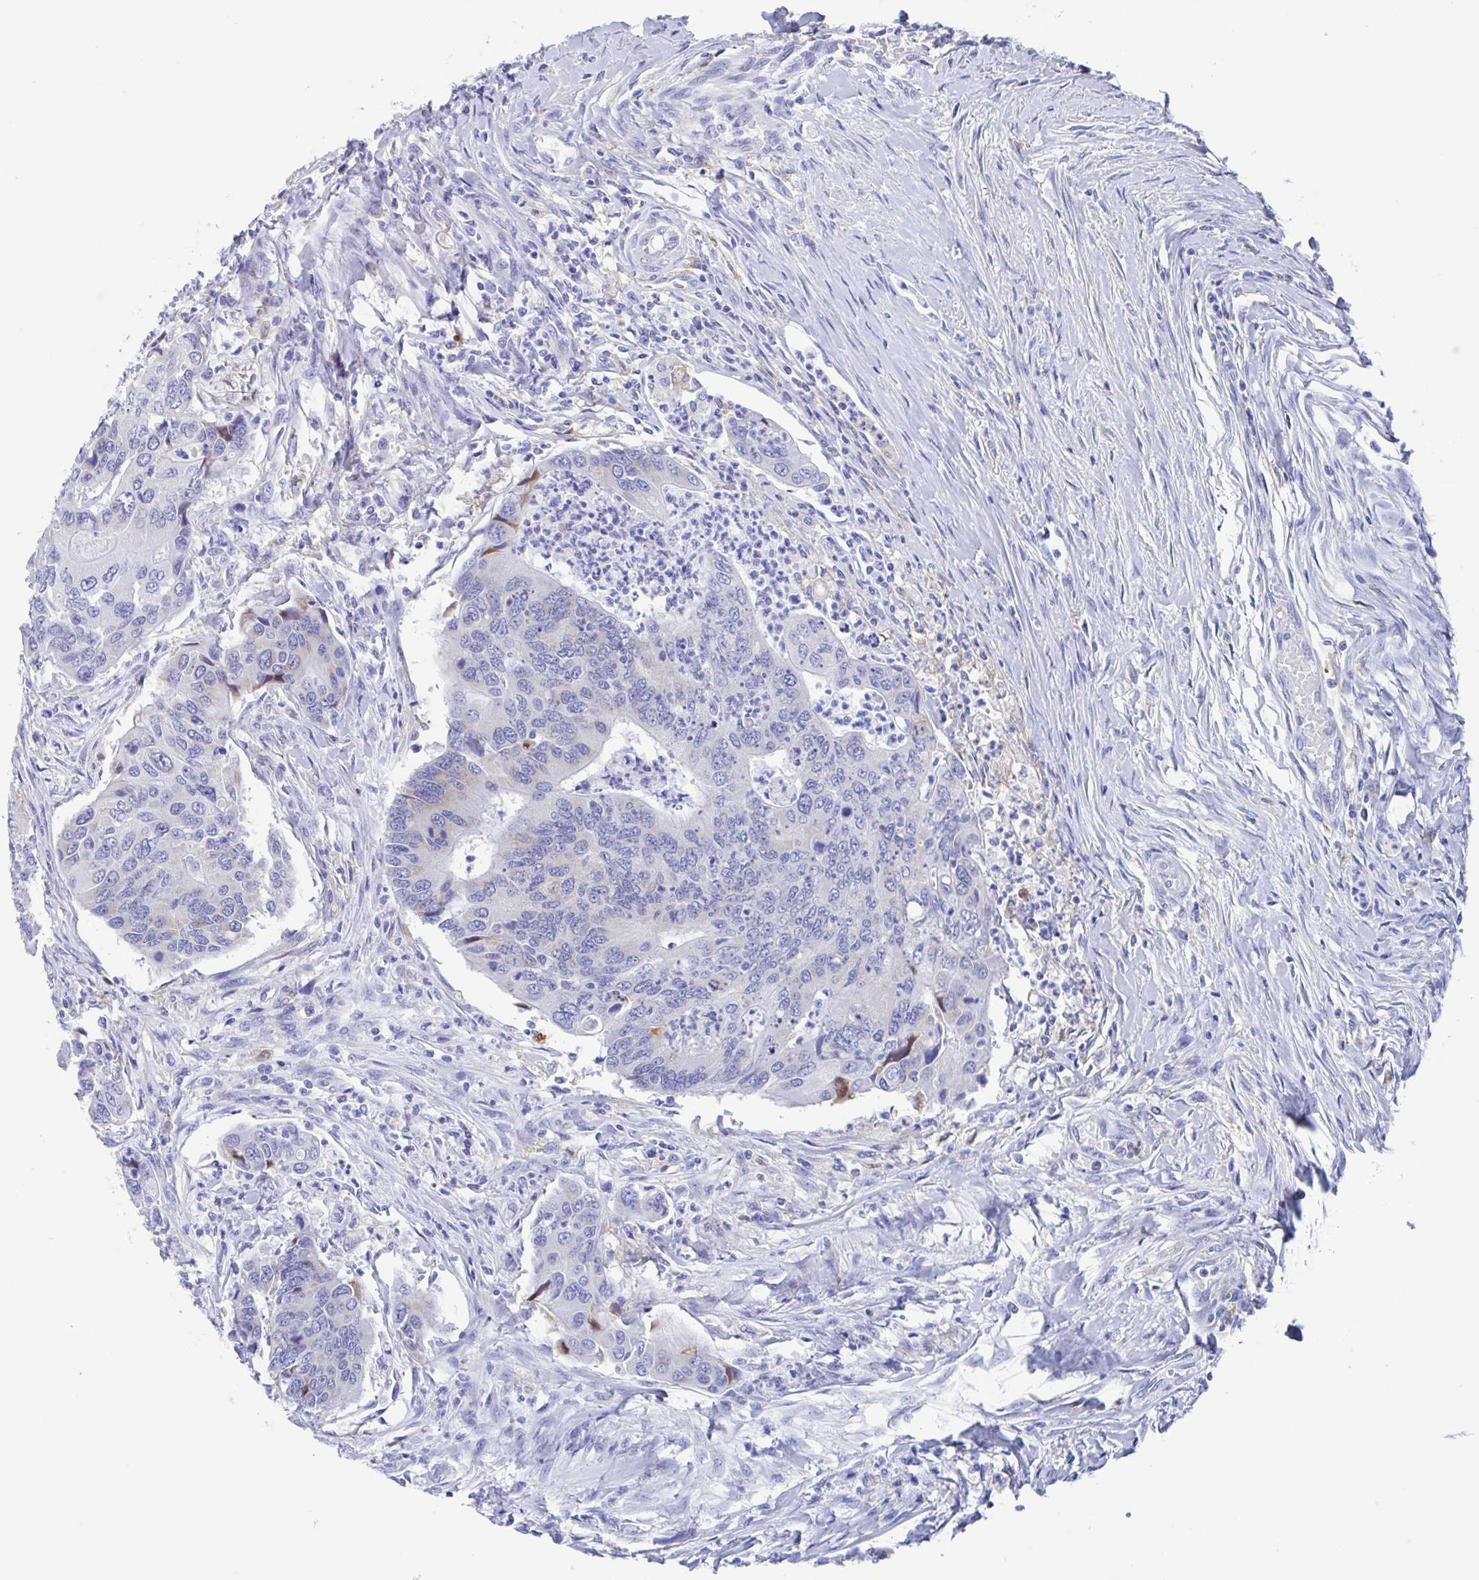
{"staining": {"intensity": "moderate", "quantity": "<25%", "location": "cytoplasmic/membranous,nuclear"}, "tissue": "colorectal cancer", "cell_type": "Tumor cells", "image_type": "cancer", "snomed": [{"axis": "morphology", "description": "Adenocarcinoma, NOS"}, {"axis": "topography", "description": "Colon"}], "caption": "The image demonstrates a brown stain indicating the presence of a protein in the cytoplasmic/membranous and nuclear of tumor cells in adenocarcinoma (colorectal).", "gene": "FCGR3A", "patient": {"sex": "female", "age": 67}}